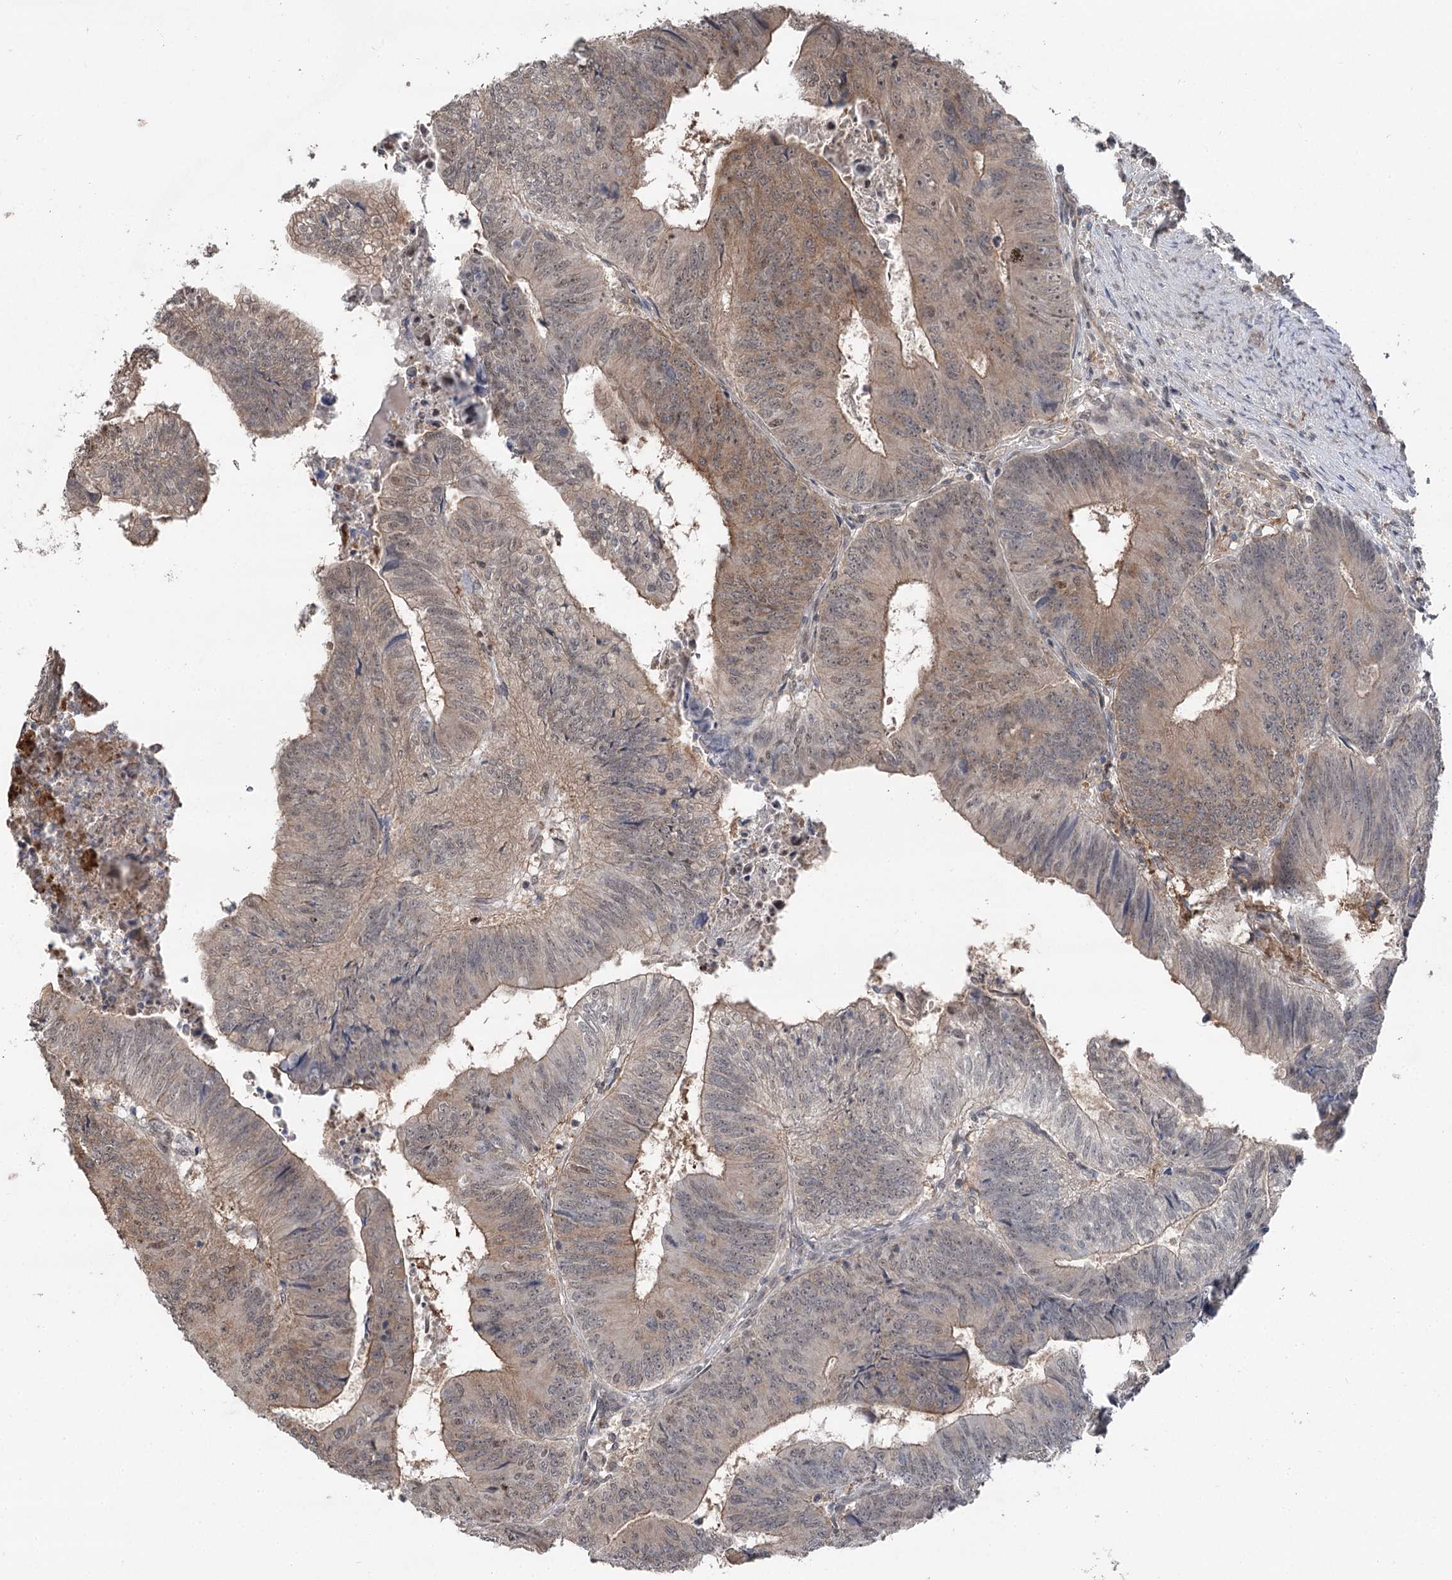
{"staining": {"intensity": "moderate", "quantity": ">75%", "location": "cytoplasmic/membranous"}, "tissue": "colorectal cancer", "cell_type": "Tumor cells", "image_type": "cancer", "snomed": [{"axis": "morphology", "description": "Adenocarcinoma, NOS"}, {"axis": "topography", "description": "Colon"}], "caption": "Immunohistochemistry (IHC) photomicrograph of neoplastic tissue: colorectal cancer stained using immunohistochemistry shows medium levels of moderate protein expression localized specifically in the cytoplasmic/membranous of tumor cells, appearing as a cytoplasmic/membranous brown color.", "gene": "CCSER2", "patient": {"sex": "female", "age": 67}}